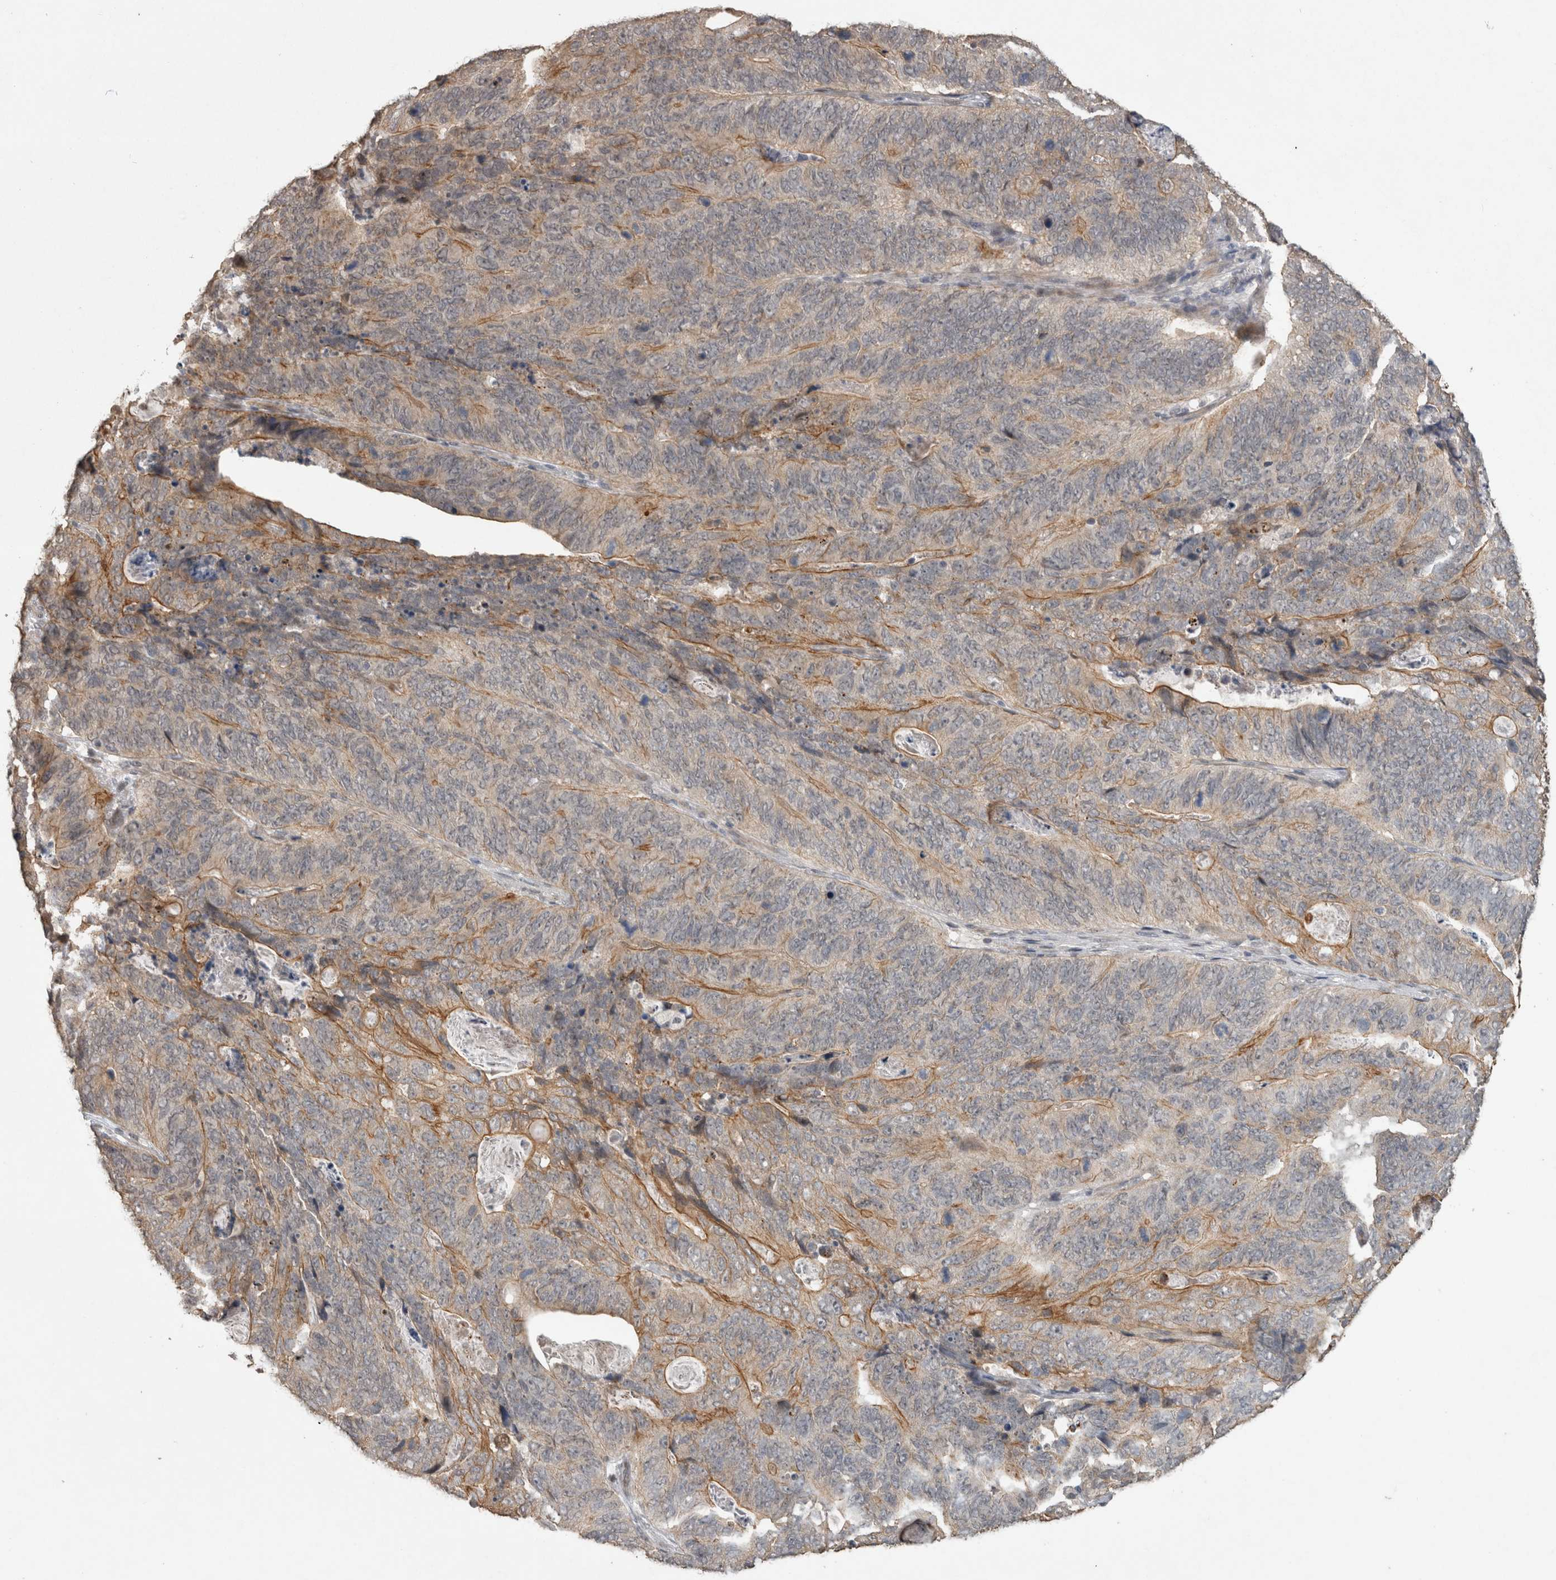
{"staining": {"intensity": "moderate", "quantity": "<25%", "location": "cytoplasmic/membranous"}, "tissue": "stomach cancer", "cell_type": "Tumor cells", "image_type": "cancer", "snomed": [{"axis": "morphology", "description": "Normal tissue, NOS"}, {"axis": "morphology", "description": "Adenocarcinoma, NOS"}, {"axis": "topography", "description": "Stomach"}], "caption": "Stomach adenocarcinoma was stained to show a protein in brown. There is low levels of moderate cytoplasmic/membranous positivity in approximately <25% of tumor cells.", "gene": "RHPN1", "patient": {"sex": "female", "age": 89}}